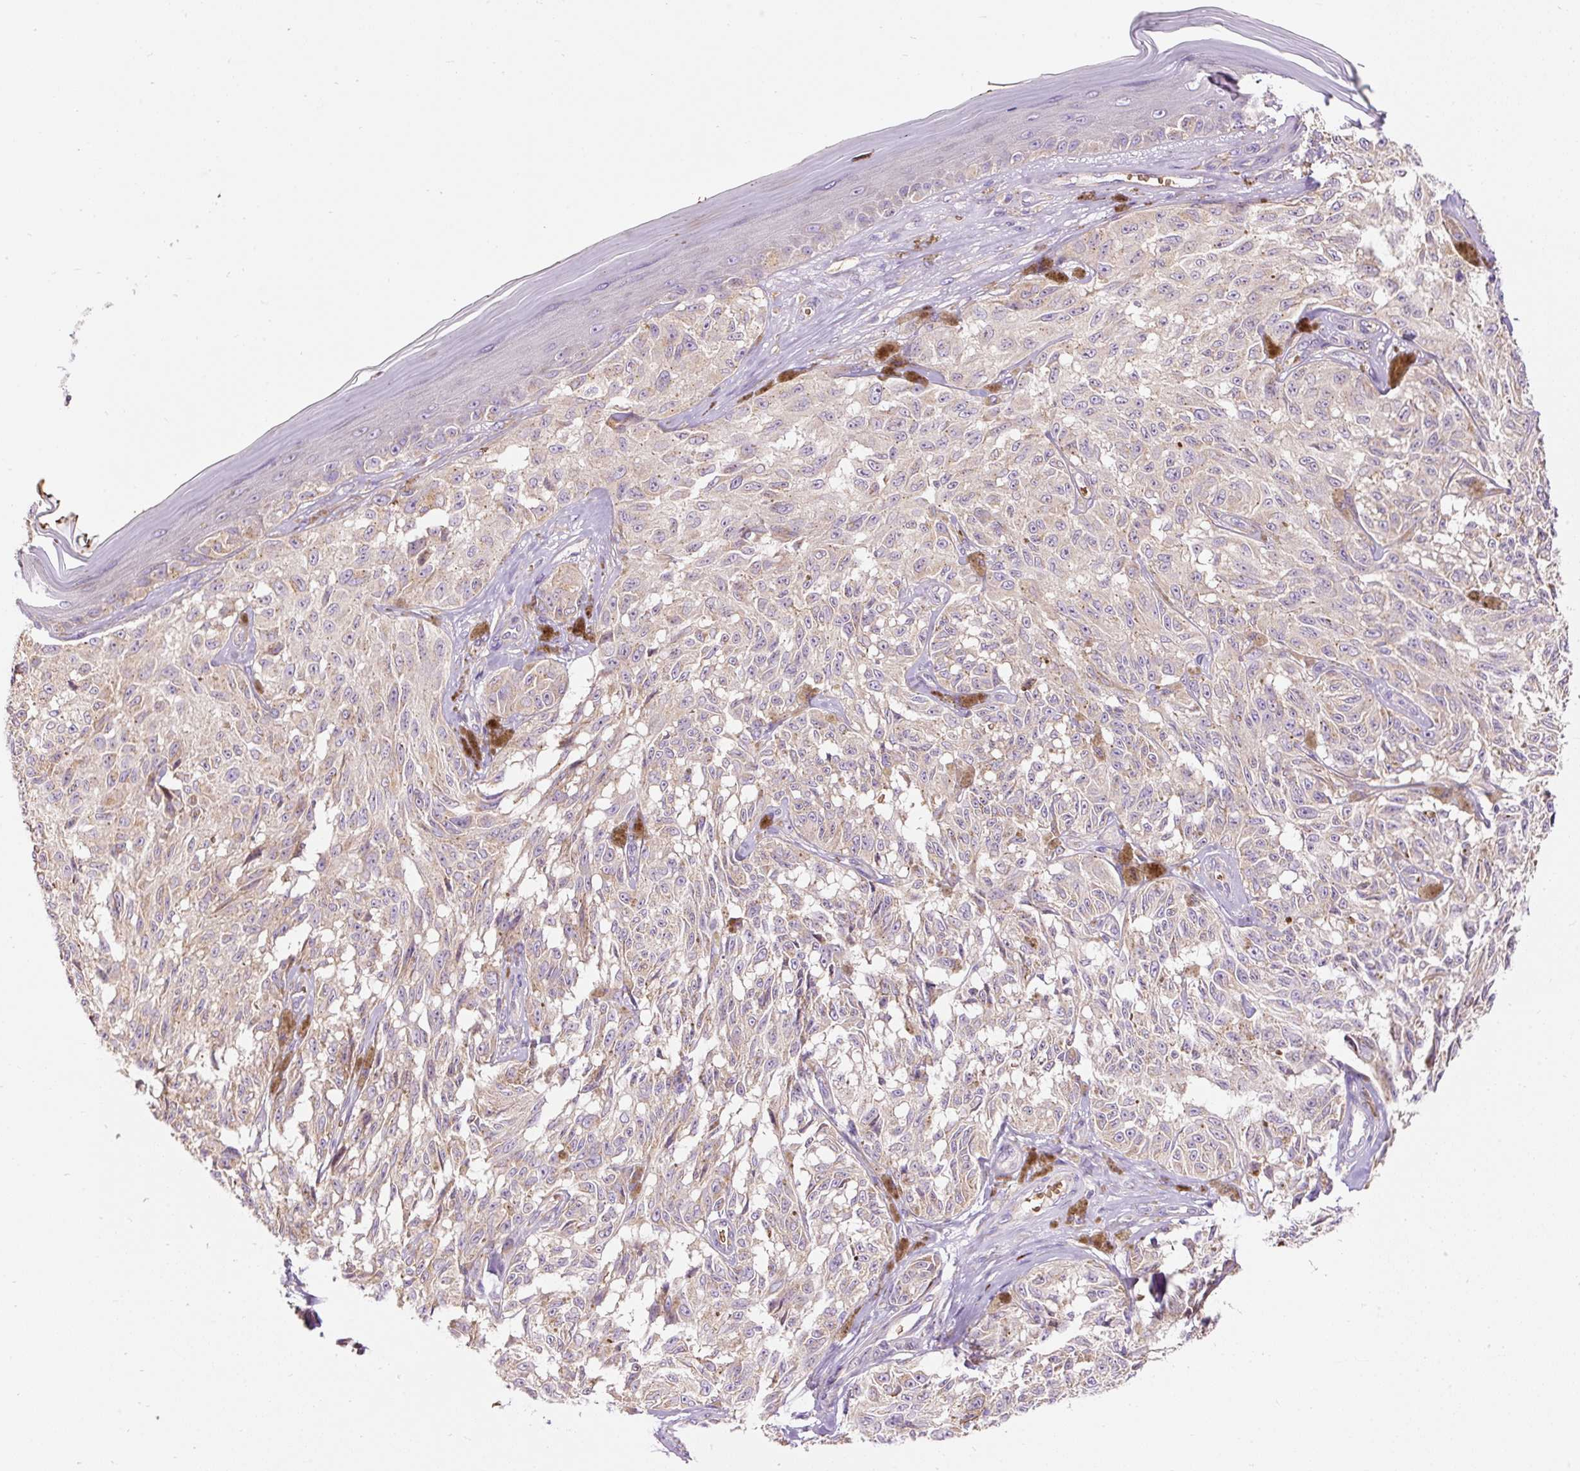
{"staining": {"intensity": "negative", "quantity": "none", "location": "none"}, "tissue": "melanoma", "cell_type": "Tumor cells", "image_type": "cancer", "snomed": [{"axis": "morphology", "description": "Malignant melanoma, NOS"}, {"axis": "topography", "description": "Skin"}], "caption": "A photomicrograph of human malignant melanoma is negative for staining in tumor cells.", "gene": "PRRC2A", "patient": {"sex": "male", "age": 68}}